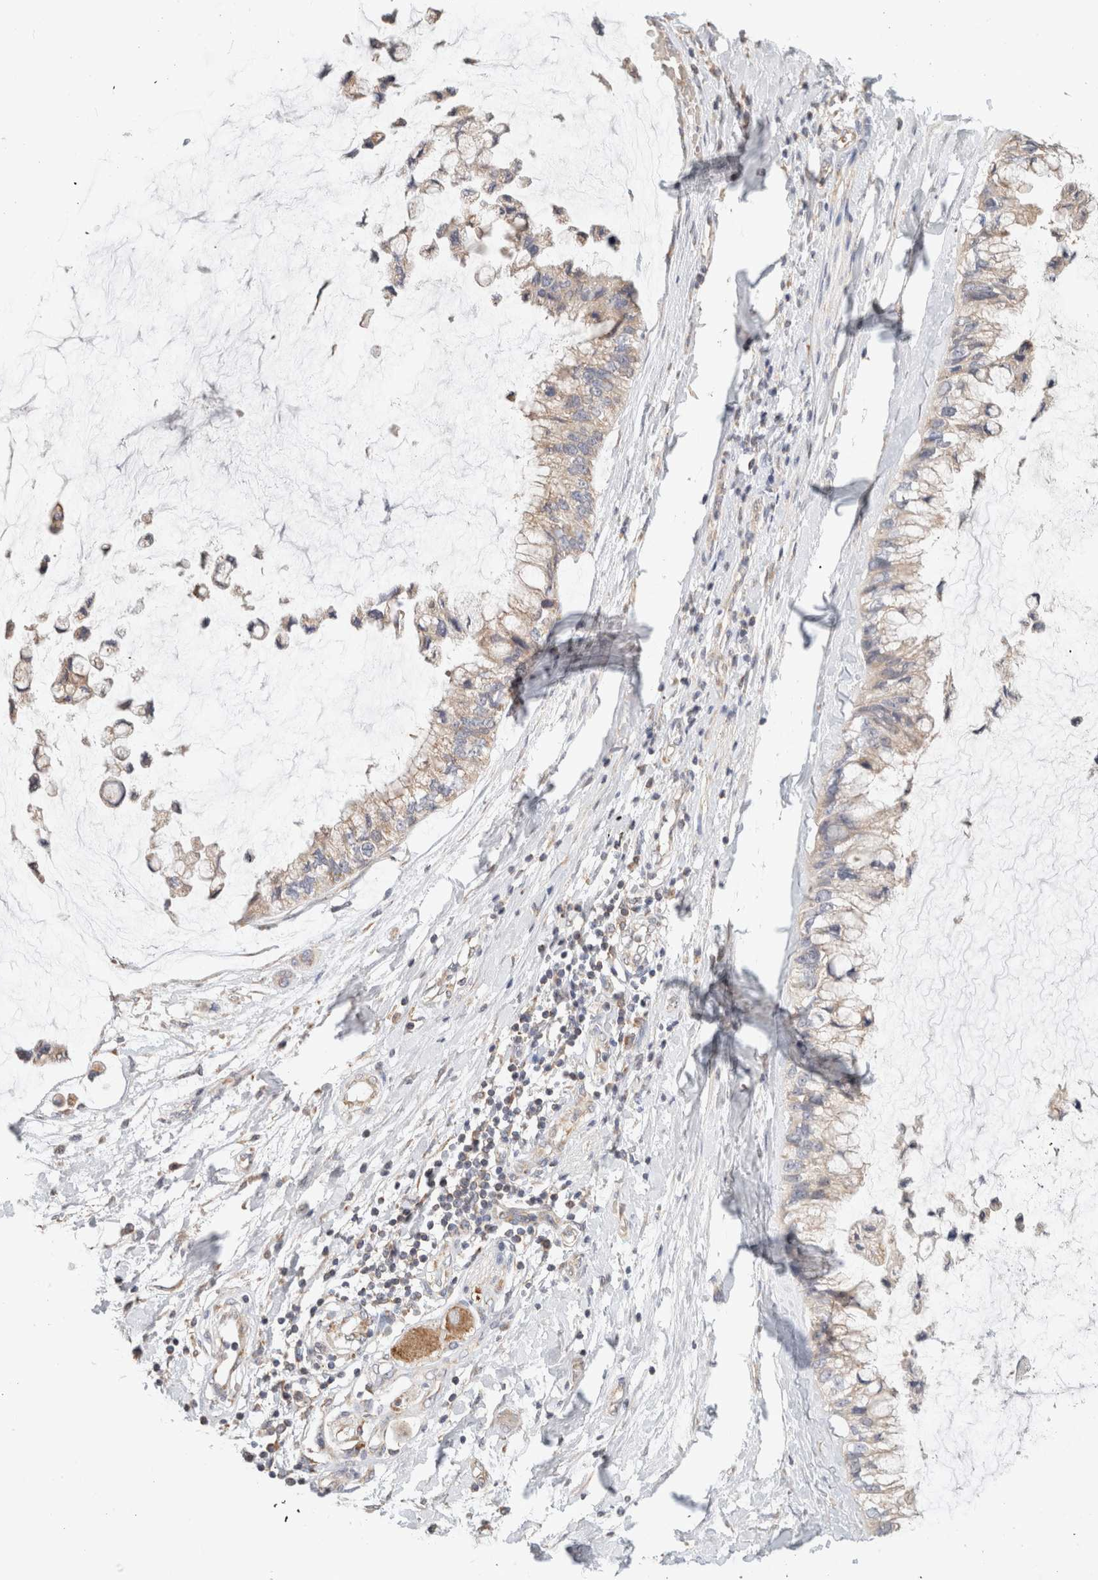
{"staining": {"intensity": "negative", "quantity": "none", "location": "none"}, "tissue": "ovarian cancer", "cell_type": "Tumor cells", "image_type": "cancer", "snomed": [{"axis": "morphology", "description": "Cystadenocarcinoma, mucinous, NOS"}, {"axis": "topography", "description": "Ovary"}], "caption": "Immunohistochemistry (IHC) of human mucinous cystadenocarcinoma (ovarian) exhibits no positivity in tumor cells. (DAB (3,3'-diaminobenzidine) IHC, high magnification).", "gene": "CA13", "patient": {"sex": "female", "age": 39}}